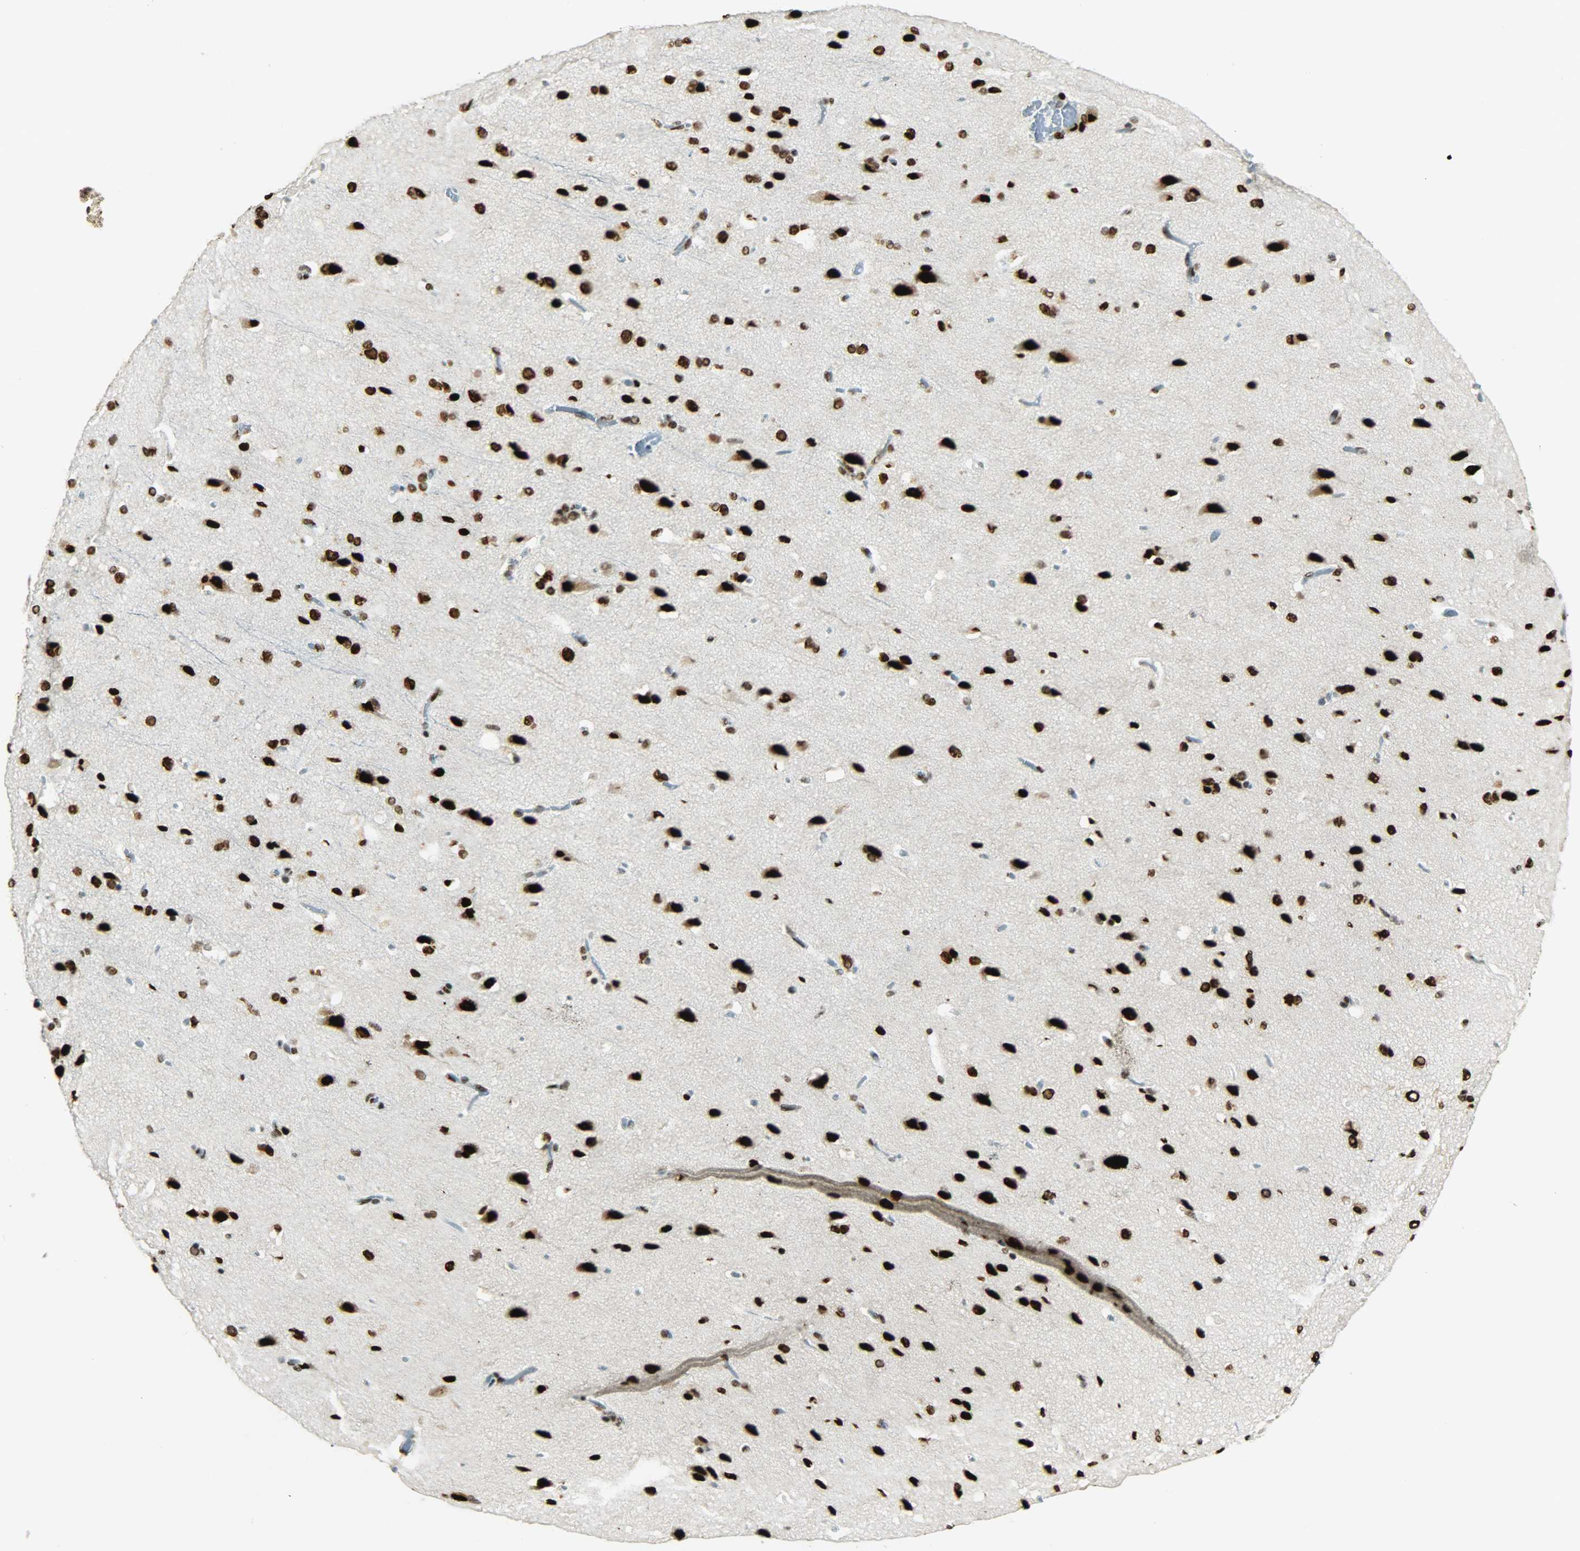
{"staining": {"intensity": "moderate", "quantity": ">75%", "location": "cytoplasmic/membranous"}, "tissue": "cerebral cortex", "cell_type": "Endothelial cells", "image_type": "normal", "snomed": [{"axis": "morphology", "description": "Normal tissue, NOS"}, {"axis": "topography", "description": "Cerebral cortex"}], "caption": "Cerebral cortex stained for a protein (brown) demonstrates moderate cytoplasmic/membranous positive staining in about >75% of endothelial cells.", "gene": "MYEF2", "patient": {"sex": "male", "age": 62}}